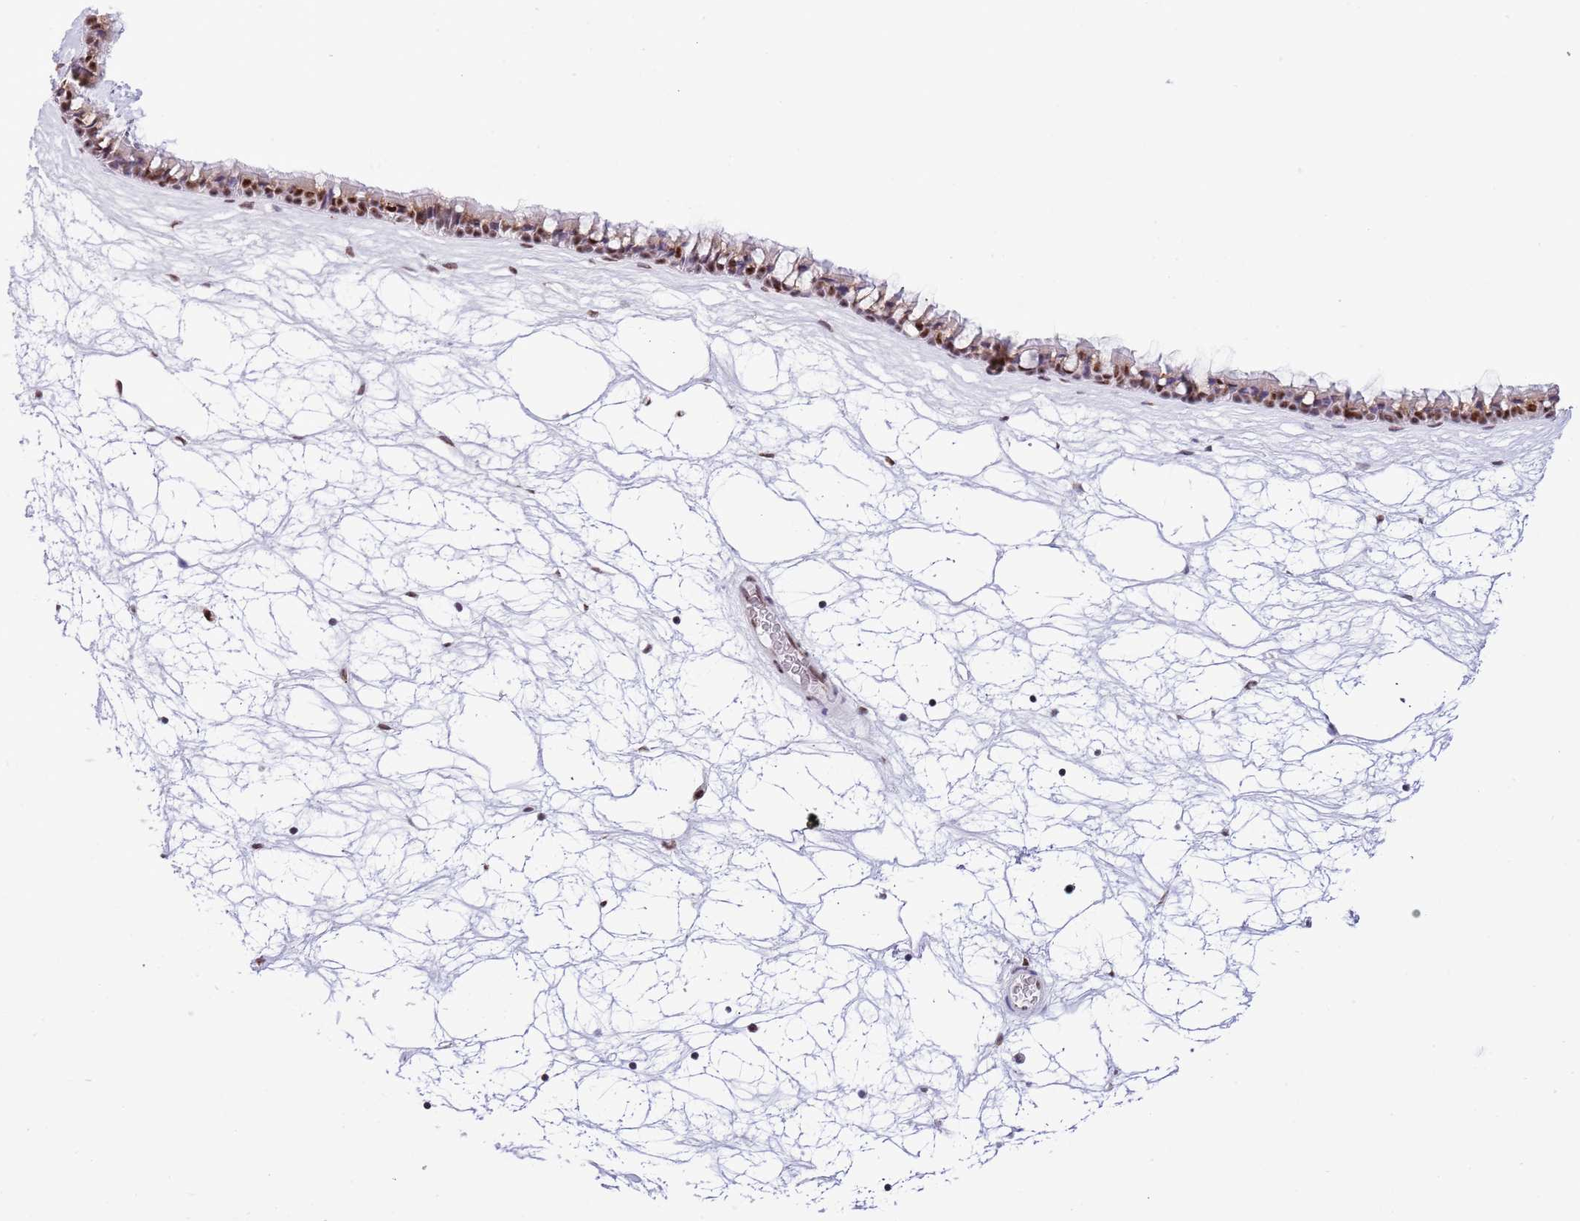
{"staining": {"intensity": "moderate", "quantity": ">75%", "location": "nuclear"}, "tissue": "nasopharynx", "cell_type": "Respiratory epithelial cells", "image_type": "normal", "snomed": [{"axis": "morphology", "description": "Normal tissue, NOS"}, {"axis": "topography", "description": "Nasopharynx"}], "caption": "Protein staining of unremarkable nasopharynx shows moderate nuclear positivity in approximately >75% of respiratory epithelial cells. Using DAB (3,3'-diaminobenzidine) (brown) and hematoxylin (blue) stains, captured at high magnification using brightfield microscopy.", "gene": "SF3A2", "patient": {"sex": "male", "age": 64}}